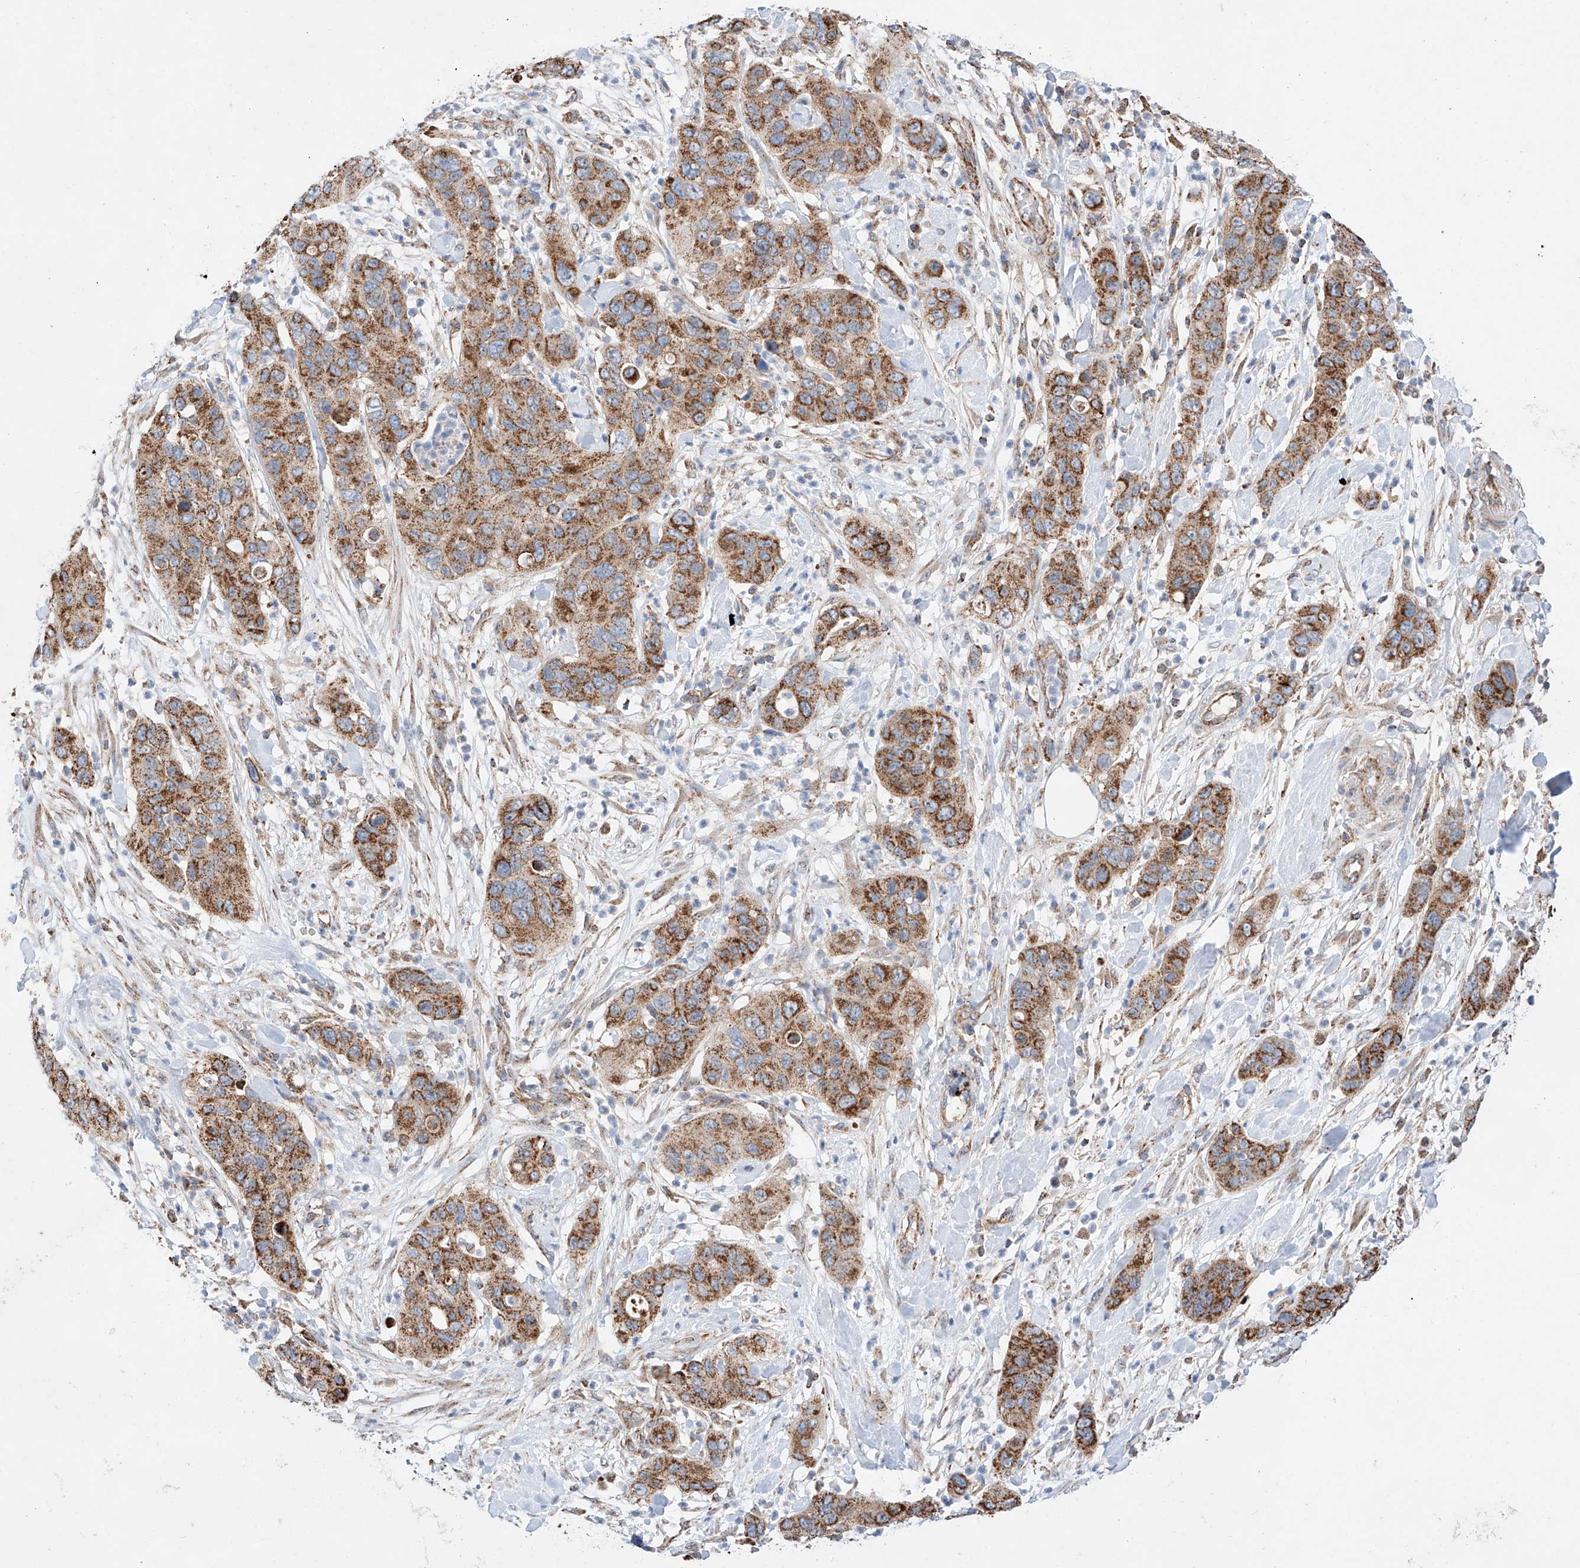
{"staining": {"intensity": "strong", "quantity": ">75%", "location": "cytoplasmic/membranous"}, "tissue": "pancreatic cancer", "cell_type": "Tumor cells", "image_type": "cancer", "snomed": [{"axis": "morphology", "description": "Adenocarcinoma, NOS"}, {"axis": "topography", "description": "Pancreas"}], "caption": "DAB immunohistochemical staining of adenocarcinoma (pancreatic) shows strong cytoplasmic/membranous protein positivity in approximately >75% of tumor cells. (DAB IHC, brown staining for protein, blue staining for nuclei).", "gene": "KTI12", "patient": {"sex": "female", "age": 71}}